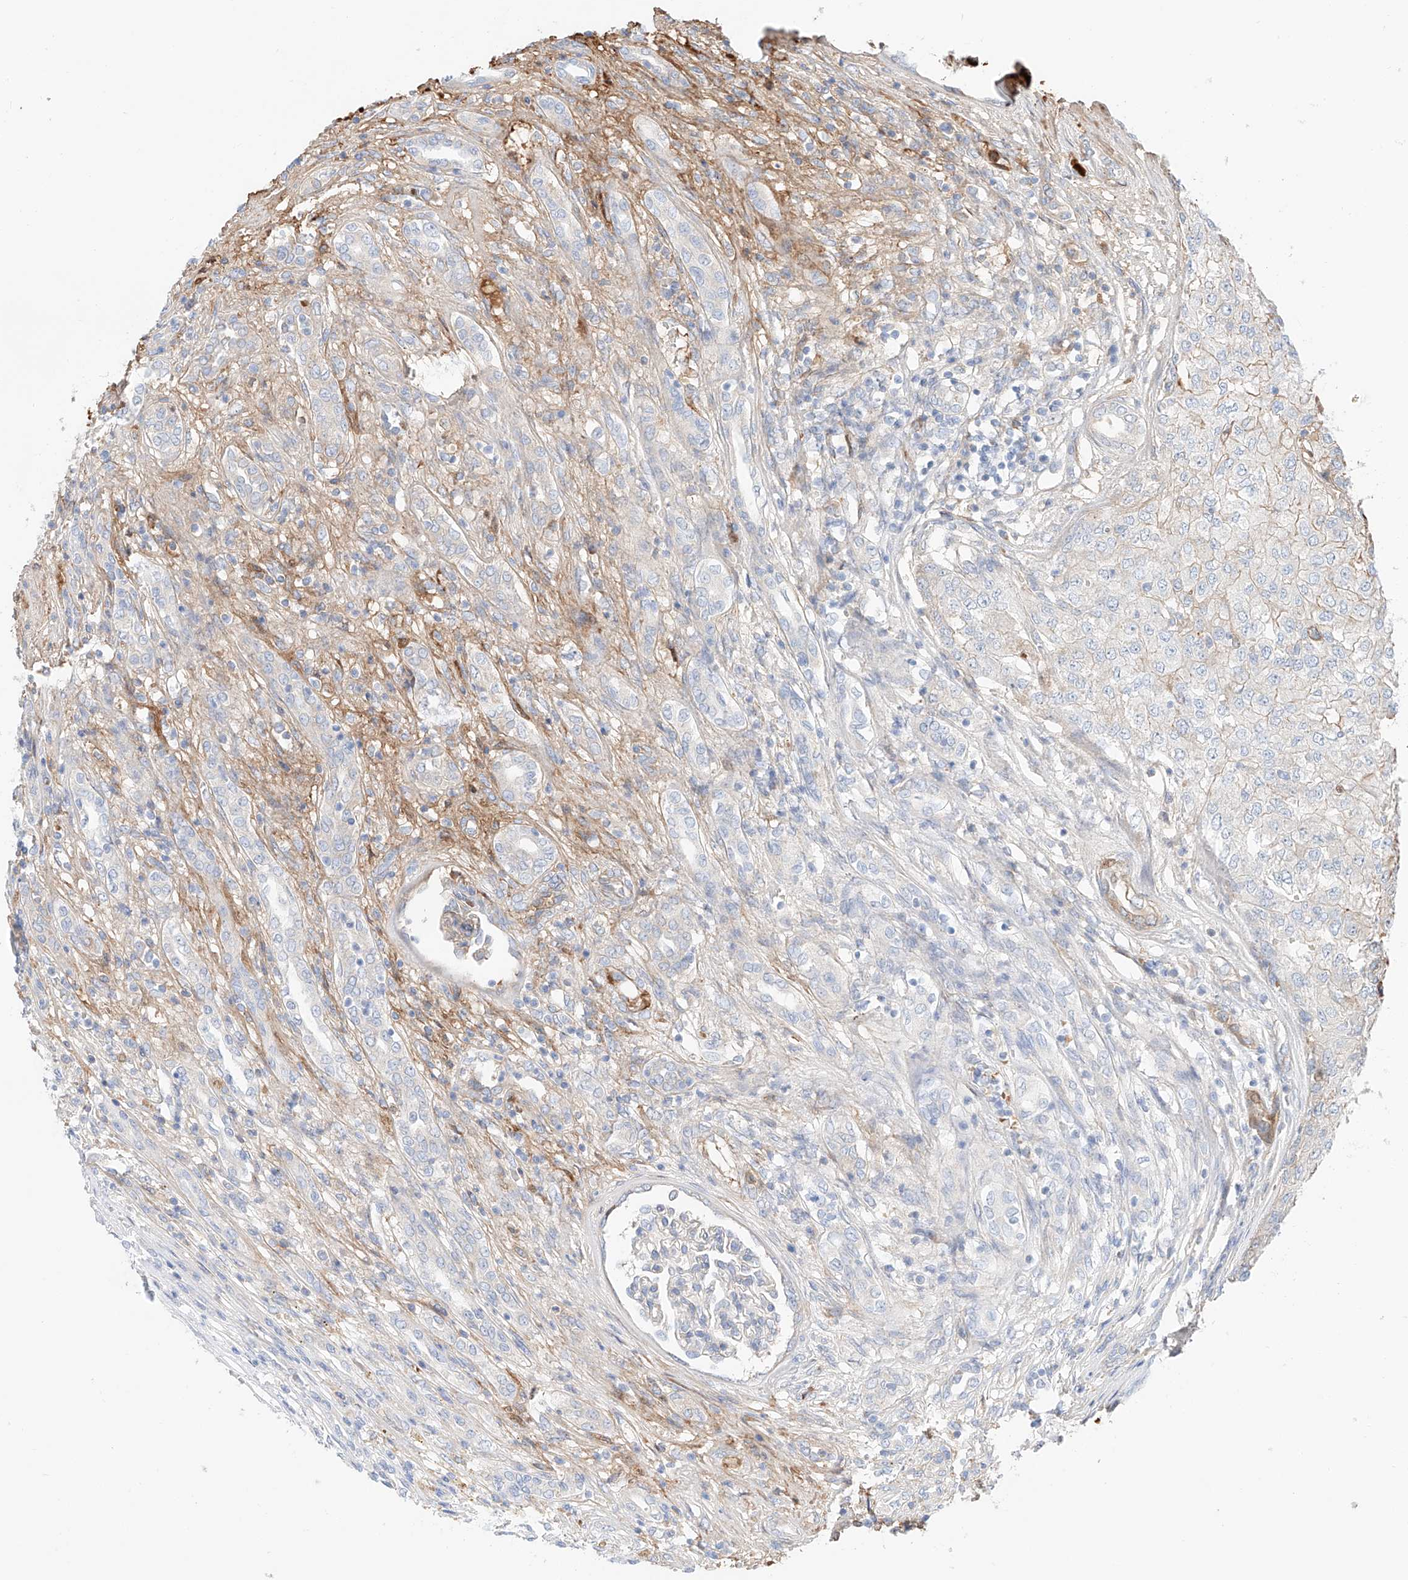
{"staining": {"intensity": "negative", "quantity": "none", "location": "none"}, "tissue": "renal cancer", "cell_type": "Tumor cells", "image_type": "cancer", "snomed": [{"axis": "morphology", "description": "Adenocarcinoma, NOS"}, {"axis": "topography", "description": "Kidney"}], "caption": "DAB (3,3'-diaminobenzidine) immunohistochemical staining of adenocarcinoma (renal) reveals no significant staining in tumor cells. (DAB IHC, high magnification).", "gene": "PGGT1B", "patient": {"sex": "female", "age": 54}}